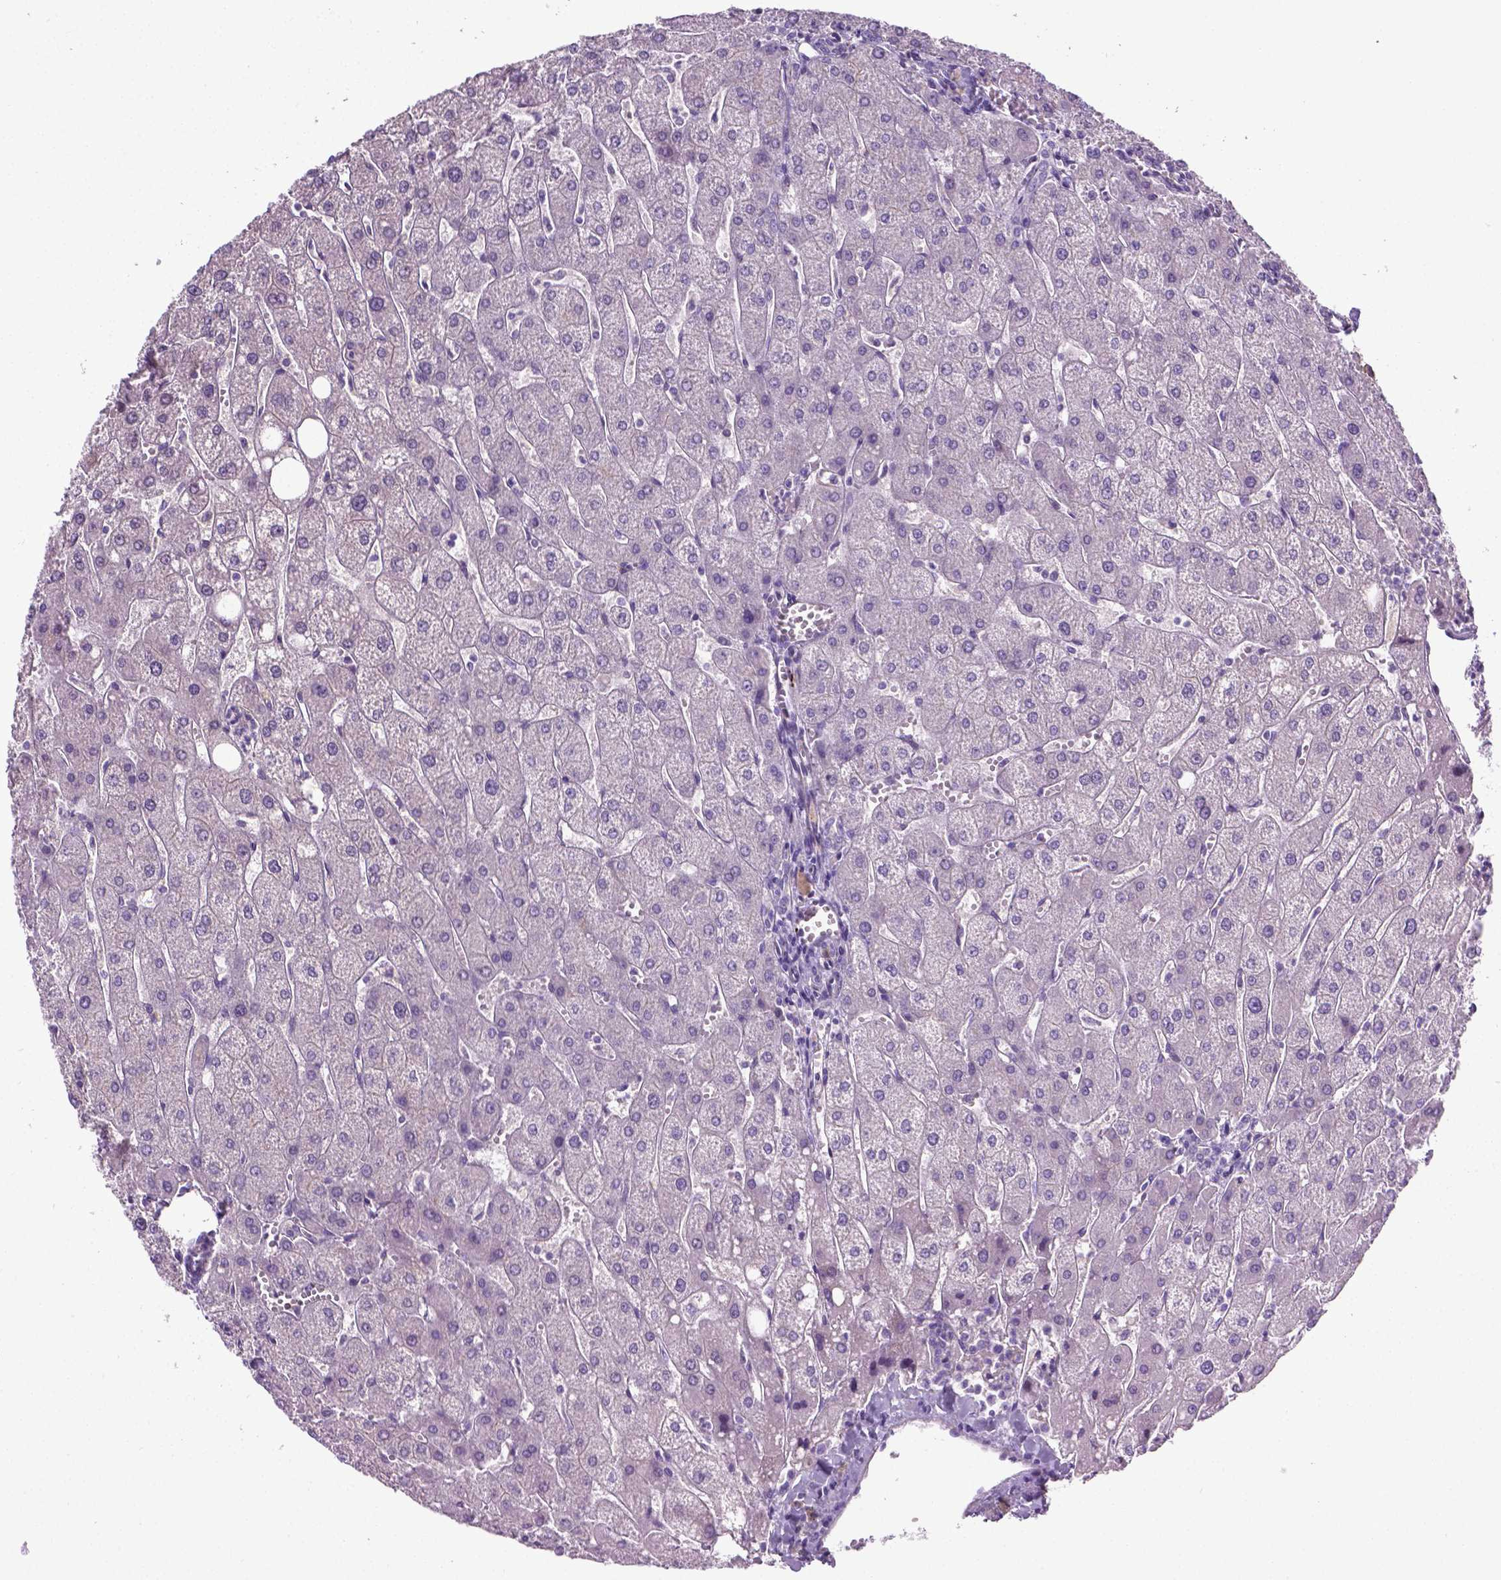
{"staining": {"intensity": "negative", "quantity": "none", "location": "none"}, "tissue": "liver", "cell_type": "Cholangiocytes", "image_type": "normal", "snomed": [{"axis": "morphology", "description": "Normal tissue, NOS"}, {"axis": "topography", "description": "Liver"}], "caption": "Immunohistochemistry photomicrograph of benign human liver stained for a protein (brown), which reveals no positivity in cholangiocytes. (DAB immunohistochemistry (IHC) with hematoxylin counter stain).", "gene": "SPECC1L", "patient": {"sex": "male", "age": 67}}